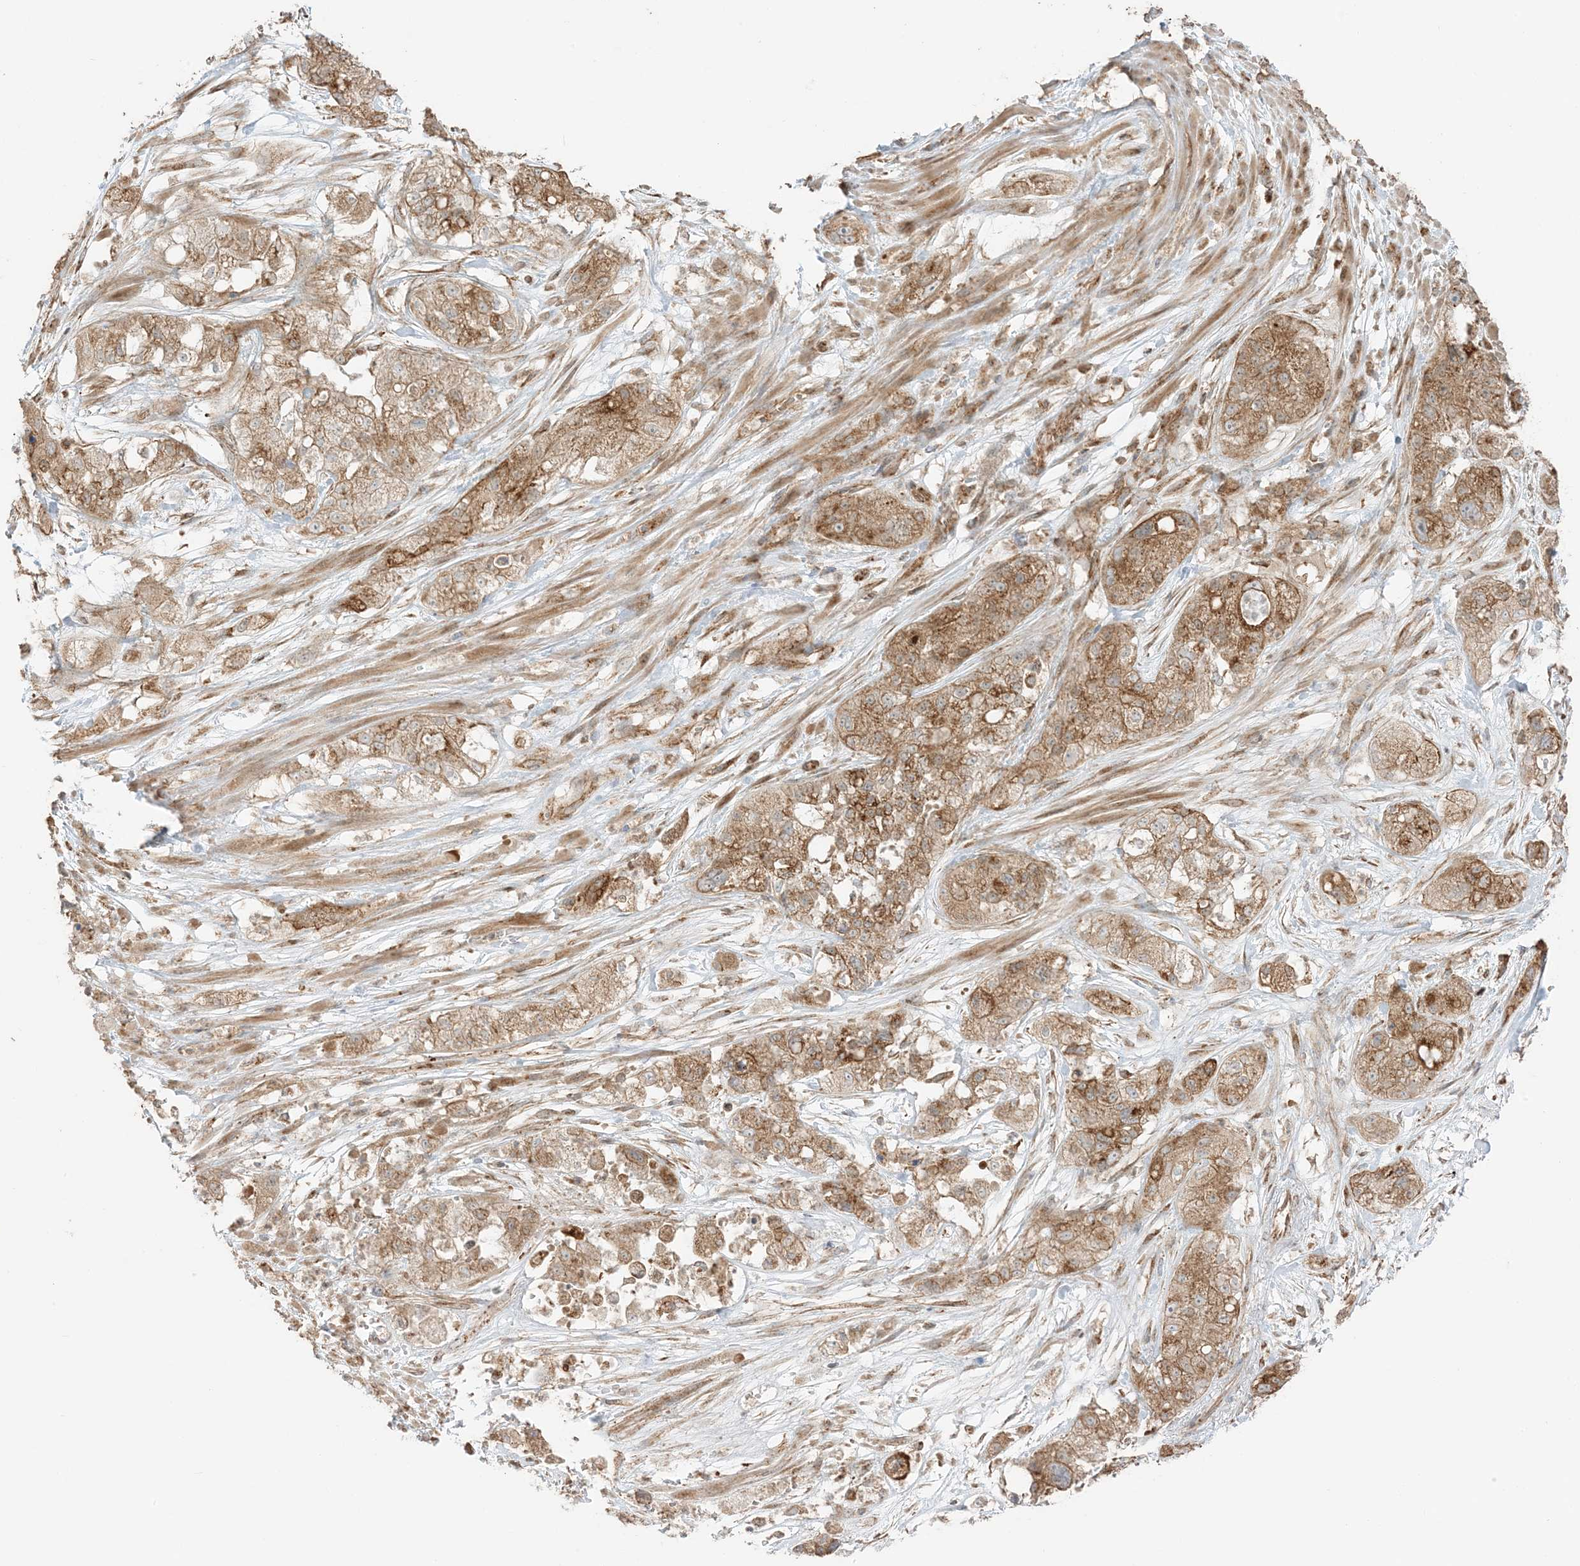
{"staining": {"intensity": "moderate", "quantity": ">75%", "location": "cytoplasmic/membranous"}, "tissue": "pancreatic cancer", "cell_type": "Tumor cells", "image_type": "cancer", "snomed": [{"axis": "morphology", "description": "Adenocarcinoma, NOS"}, {"axis": "topography", "description": "Pancreas"}], "caption": "Adenocarcinoma (pancreatic) stained for a protein (brown) reveals moderate cytoplasmic/membranous positive positivity in about >75% of tumor cells.", "gene": "N4BP3", "patient": {"sex": "female", "age": 78}}